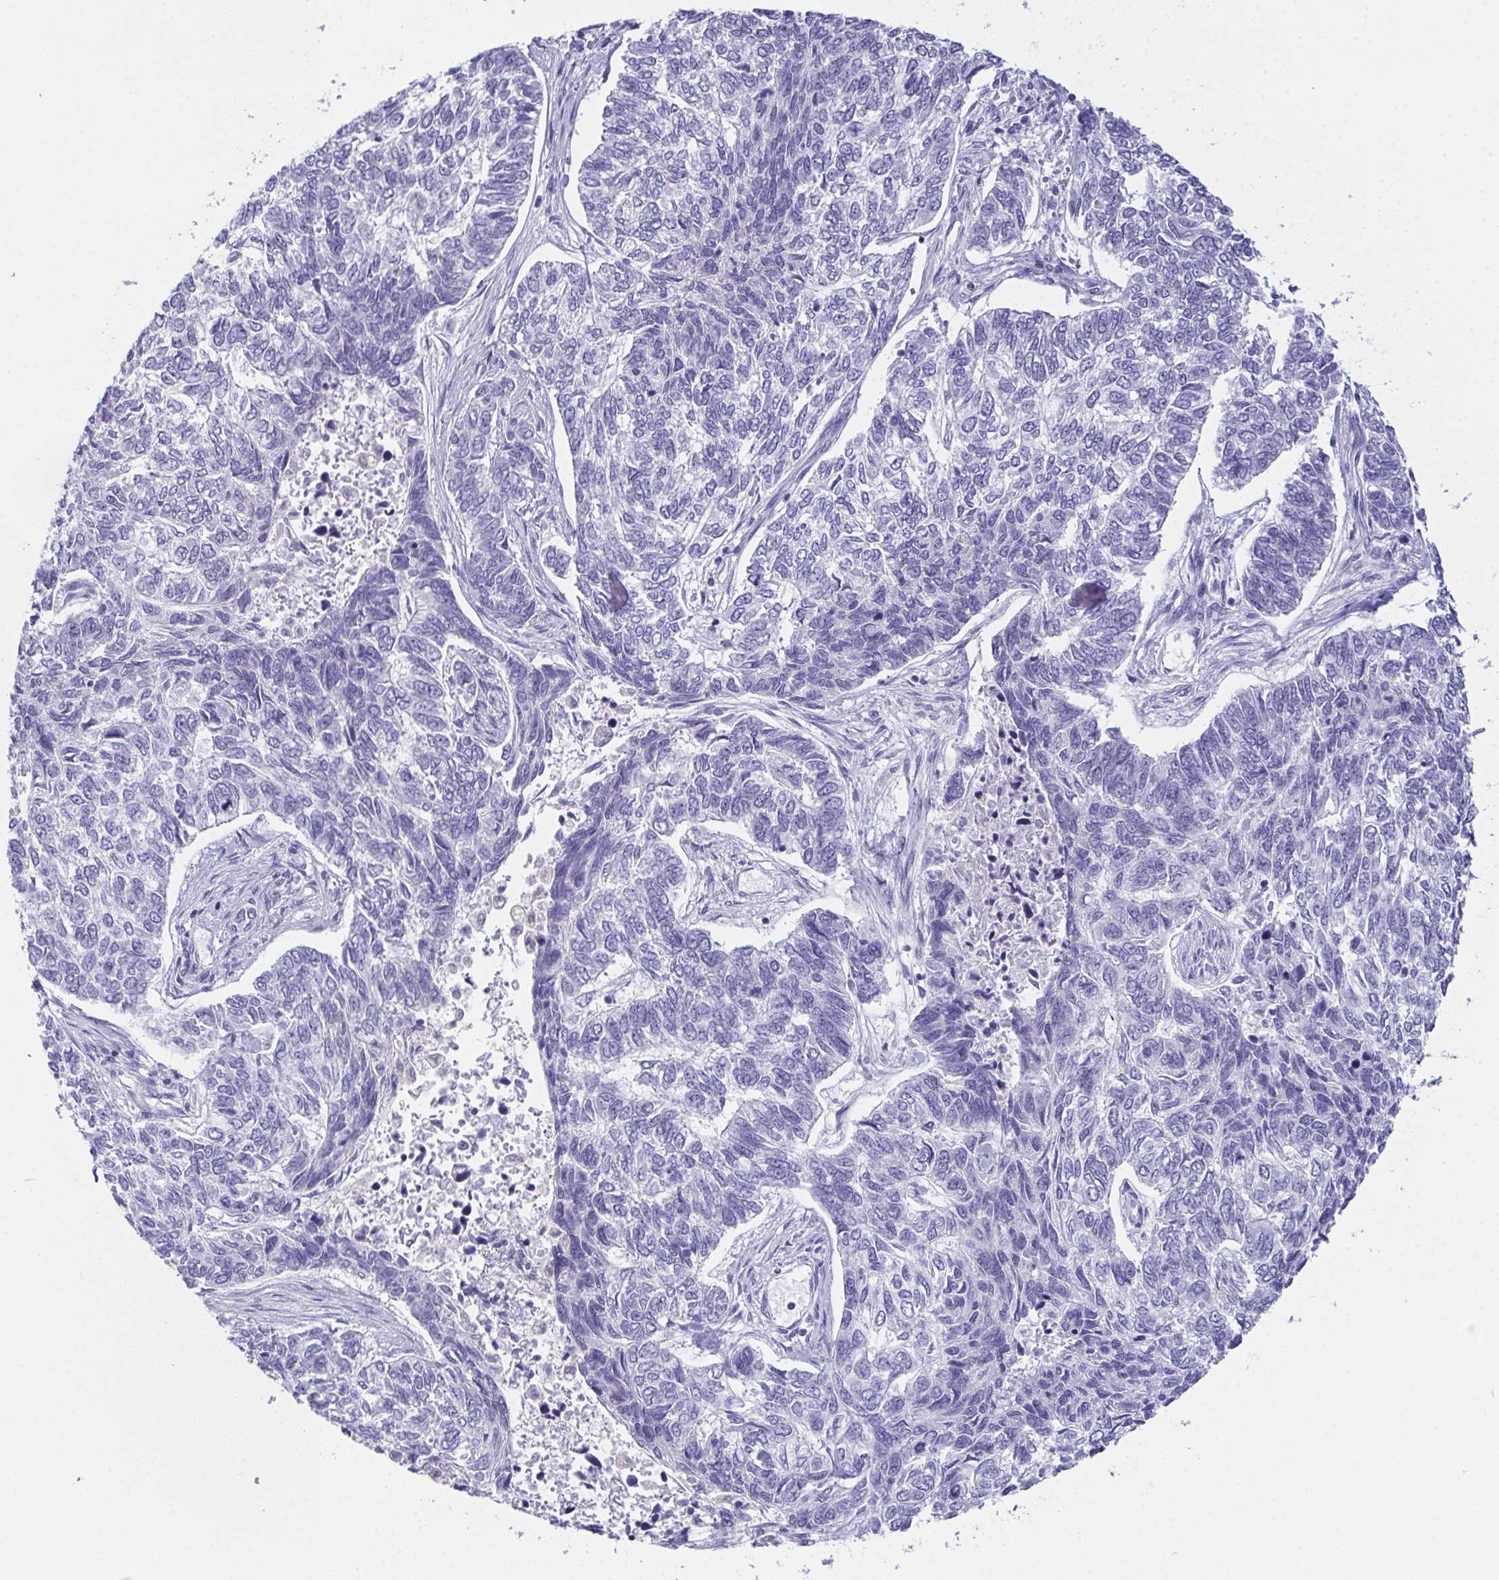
{"staining": {"intensity": "negative", "quantity": "none", "location": "none"}, "tissue": "skin cancer", "cell_type": "Tumor cells", "image_type": "cancer", "snomed": [{"axis": "morphology", "description": "Basal cell carcinoma"}, {"axis": "topography", "description": "Skin"}], "caption": "Tumor cells are negative for protein expression in human skin cancer (basal cell carcinoma). Brightfield microscopy of immunohistochemistry stained with DAB (3,3'-diaminobenzidine) (brown) and hematoxylin (blue), captured at high magnification.", "gene": "TEX19", "patient": {"sex": "female", "age": 65}}